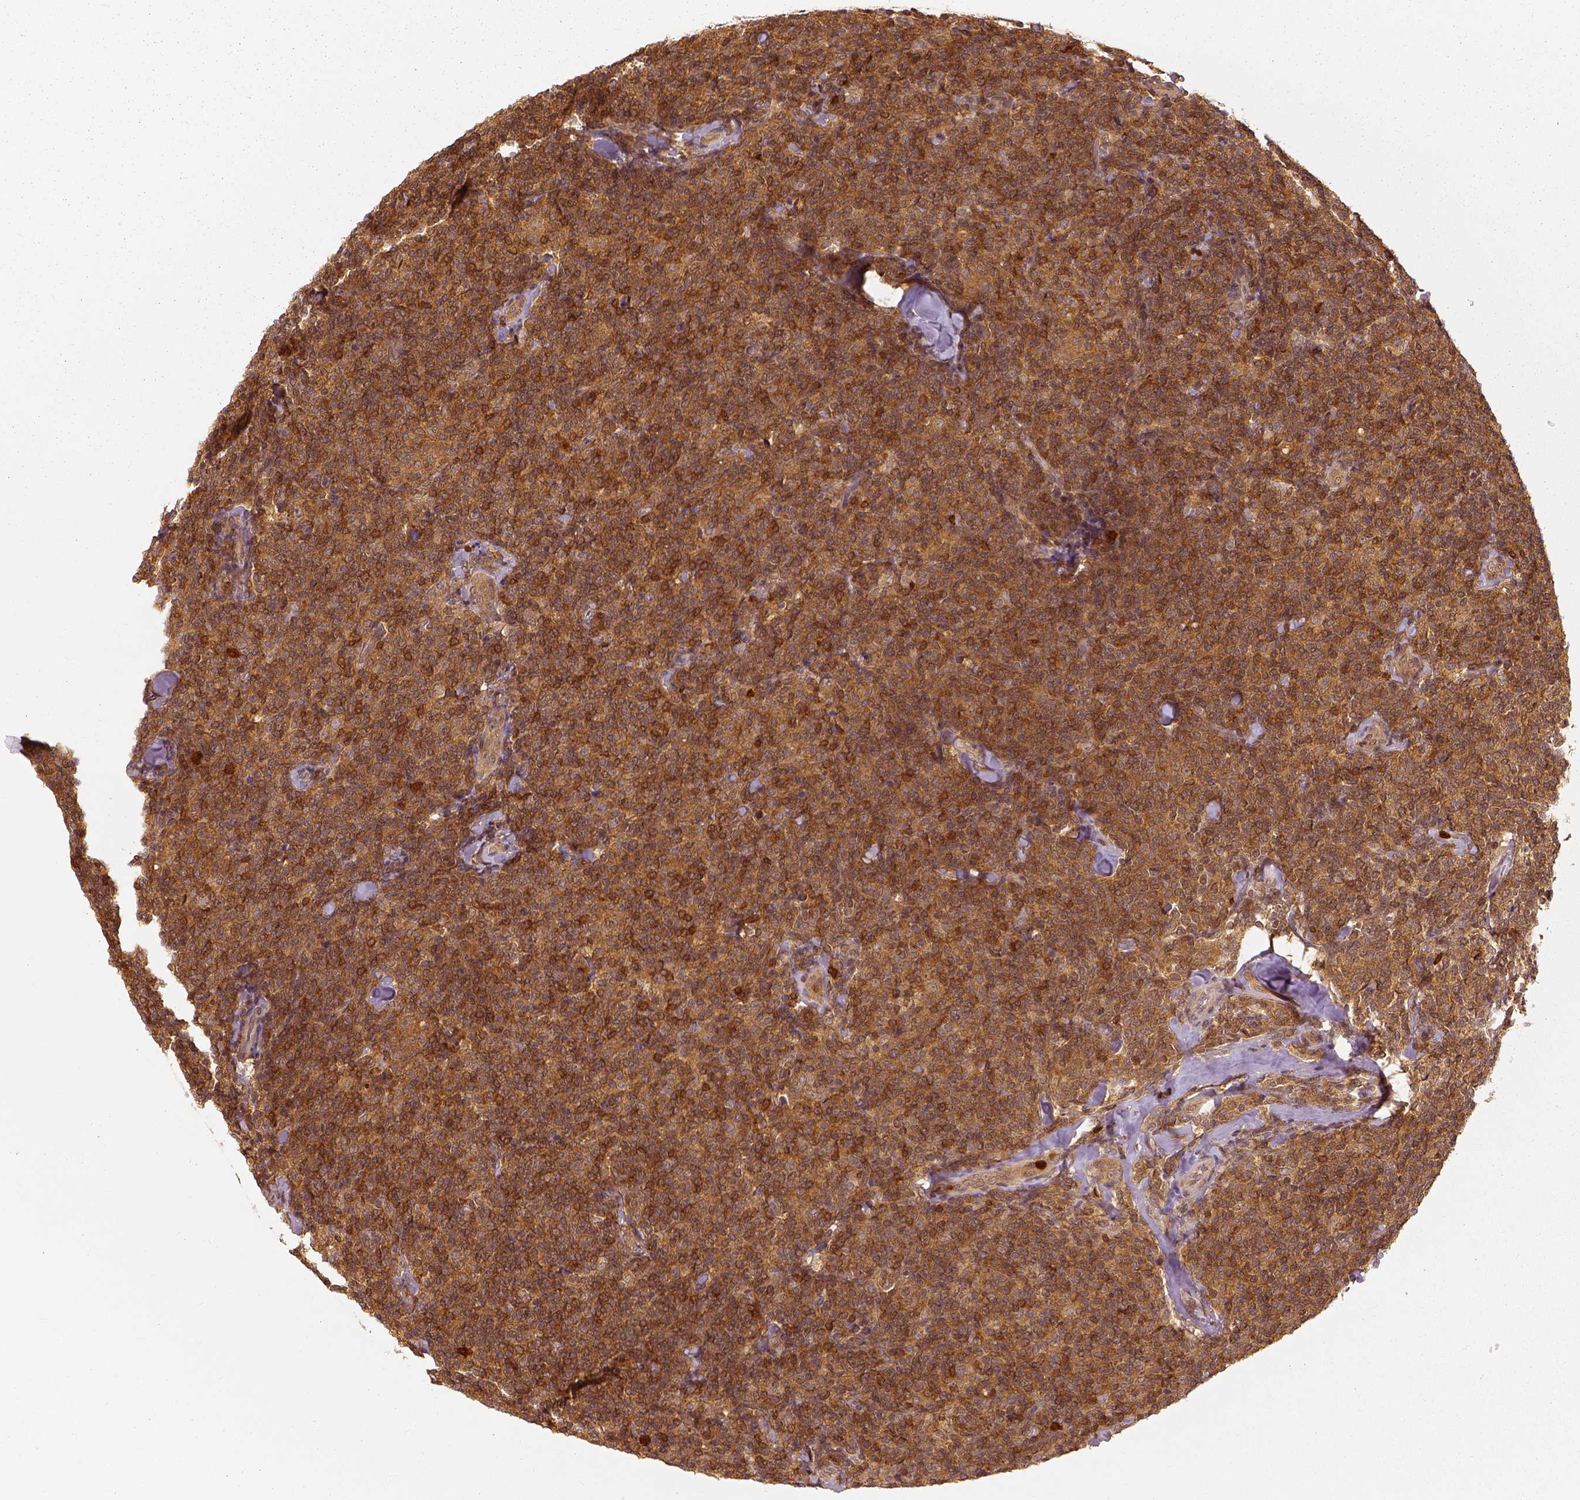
{"staining": {"intensity": "strong", "quantity": ">75%", "location": "cytoplasmic/membranous"}, "tissue": "lymphoma", "cell_type": "Tumor cells", "image_type": "cancer", "snomed": [{"axis": "morphology", "description": "Malignant lymphoma, non-Hodgkin's type, Low grade"}, {"axis": "topography", "description": "Lymph node"}], "caption": "Immunohistochemical staining of human lymphoma reveals high levels of strong cytoplasmic/membranous expression in approximately >75% of tumor cells. (IHC, brightfield microscopy, high magnification).", "gene": "GPI", "patient": {"sex": "female", "age": 56}}